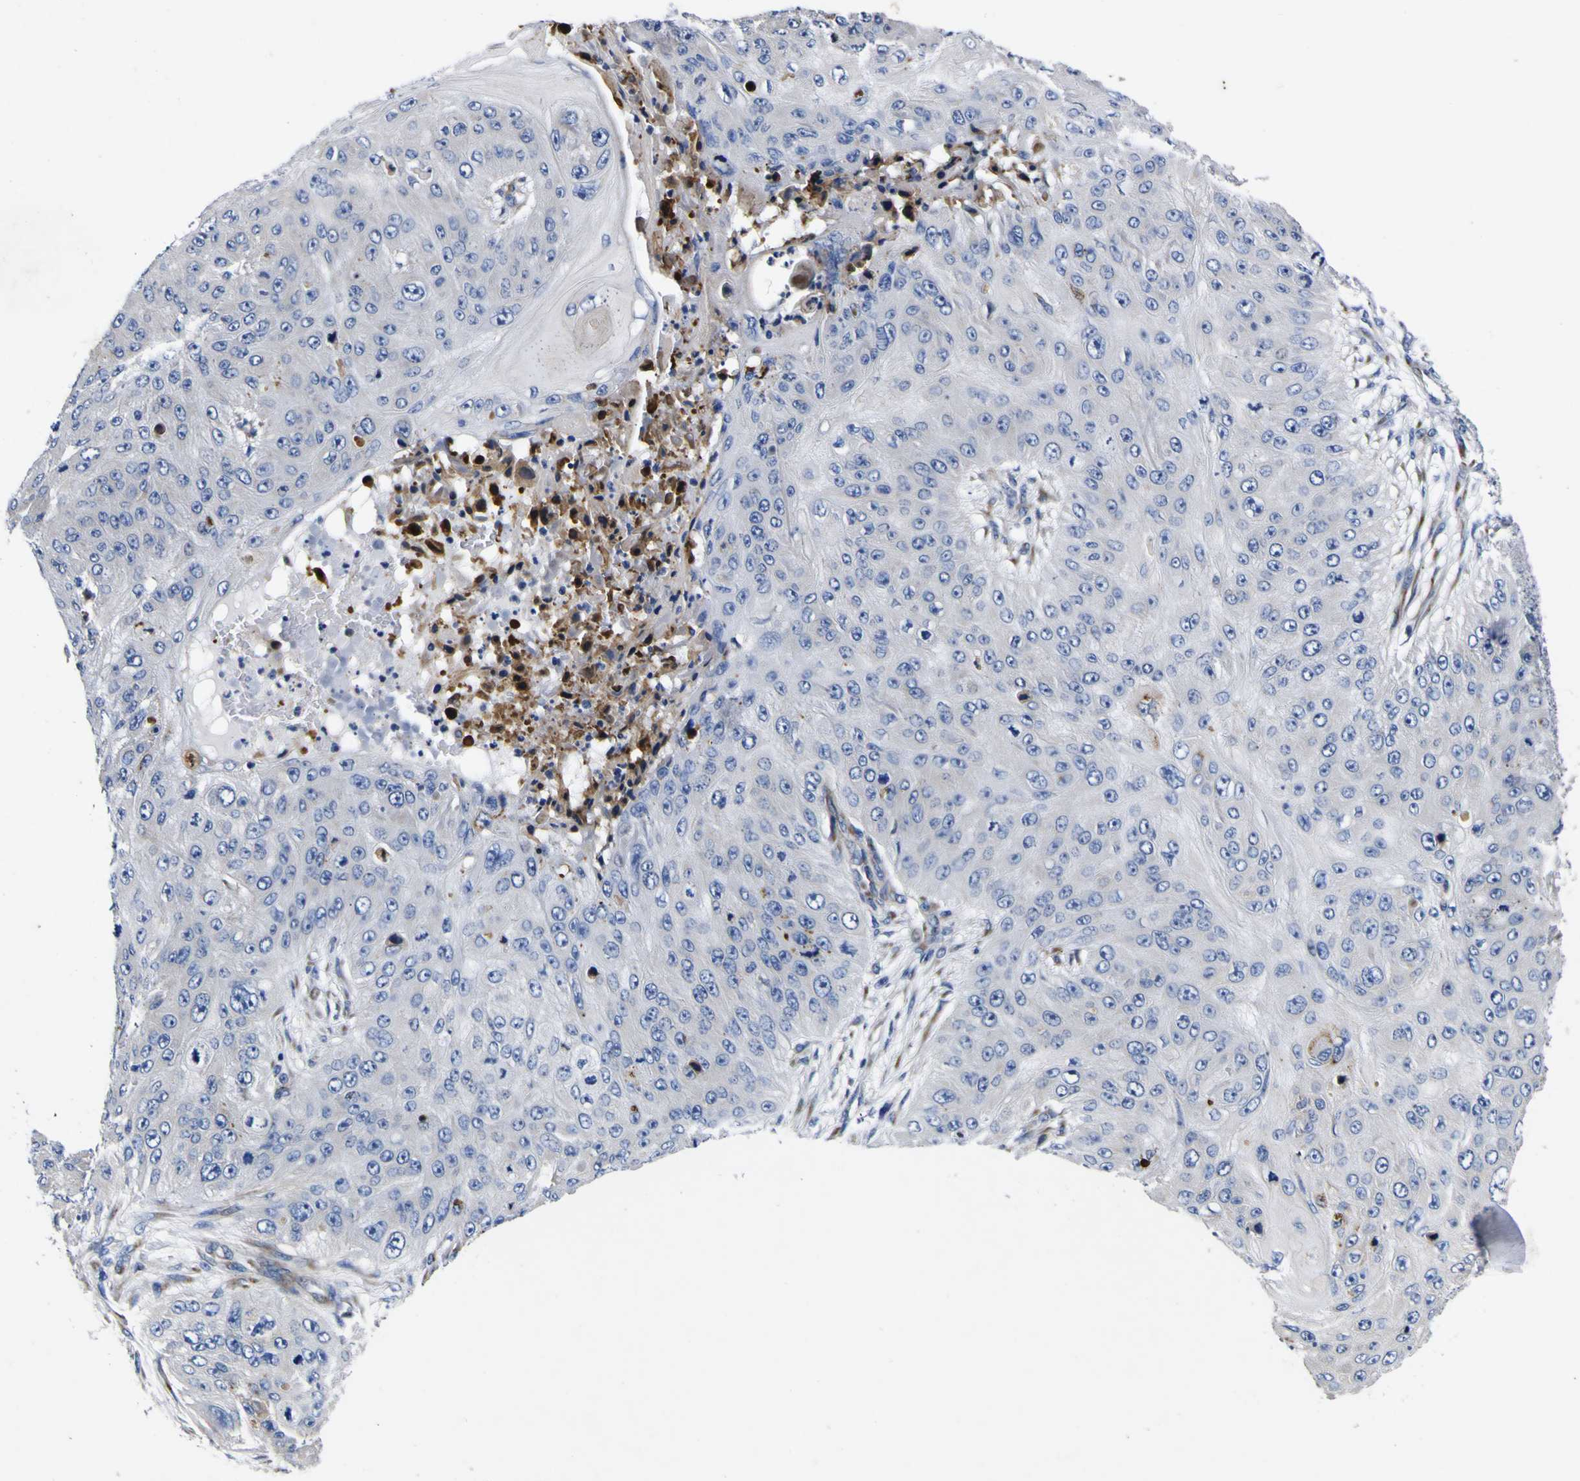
{"staining": {"intensity": "negative", "quantity": "none", "location": "none"}, "tissue": "skin cancer", "cell_type": "Tumor cells", "image_type": "cancer", "snomed": [{"axis": "morphology", "description": "Squamous cell carcinoma, NOS"}, {"axis": "topography", "description": "Skin"}], "caption": "Tumor cells are negative for brown protein staining in skin cancer (squamous cell carcinoma).", "gene": "COA1", "patient": {"sex": "female", "age": 80}}